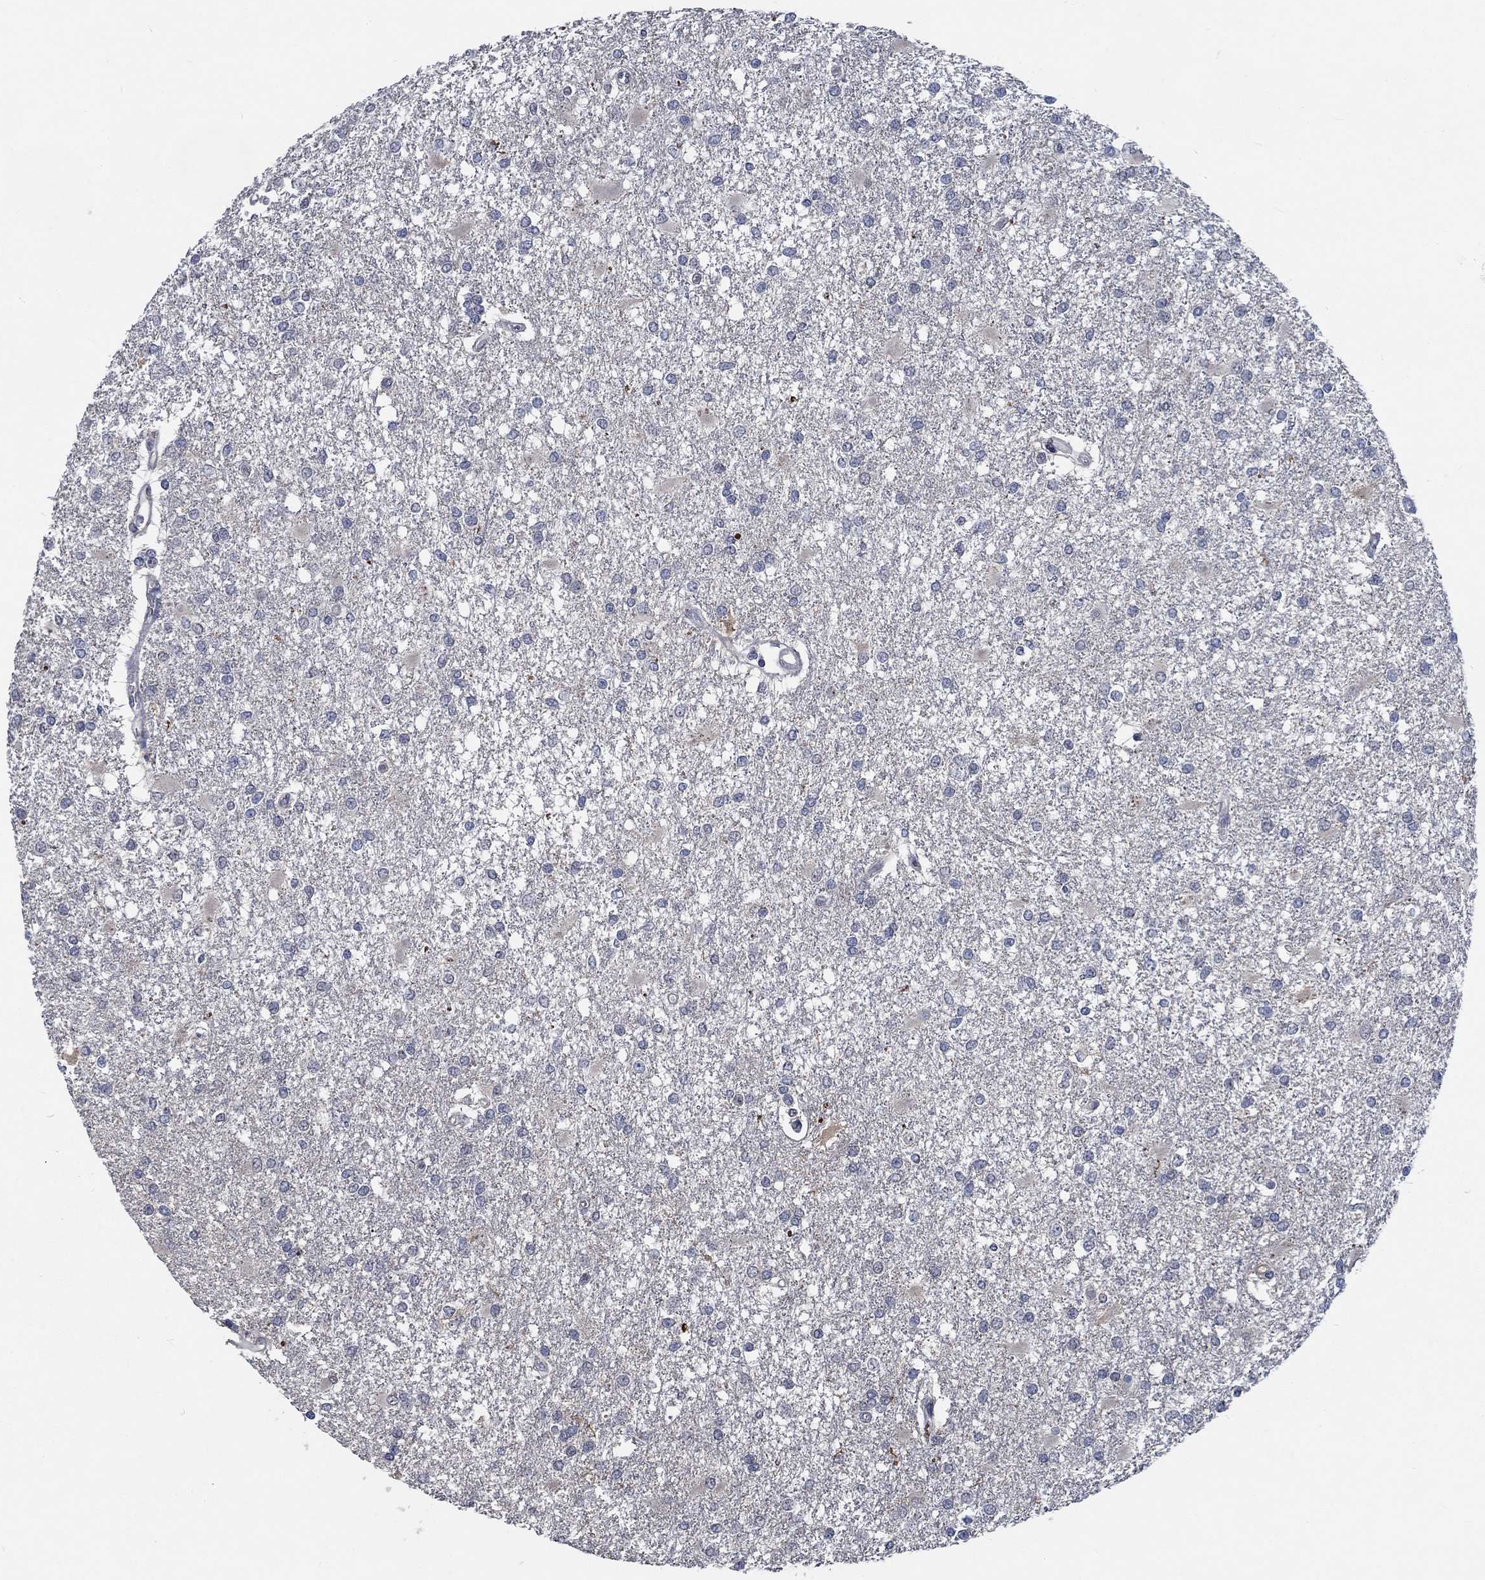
{"staining": {"intensity": "negative", "quantity": "none", "location": "none"}, "tissue": "glioma", "cell_type": "Tumor cells", "image_type": "cancer", "snomed": [{"axis": "morphology", "description": "Glioma, malignant, High grade"}, {"axis": "topography", "description": "Cerebral cortex"}], "caption": "High power microscopy micrograph of an immunohistochemistry image of malignant high-grade glioma, revealing no significant expression in tumor cells. (Stains: DAB immunohistochemistry (IHC) with hematoxylin counter stain, Microscopy: brightfield microscopy at high magnification).", "gene": "OBSCN", "patient": {"sex": "male", "age": 79}}